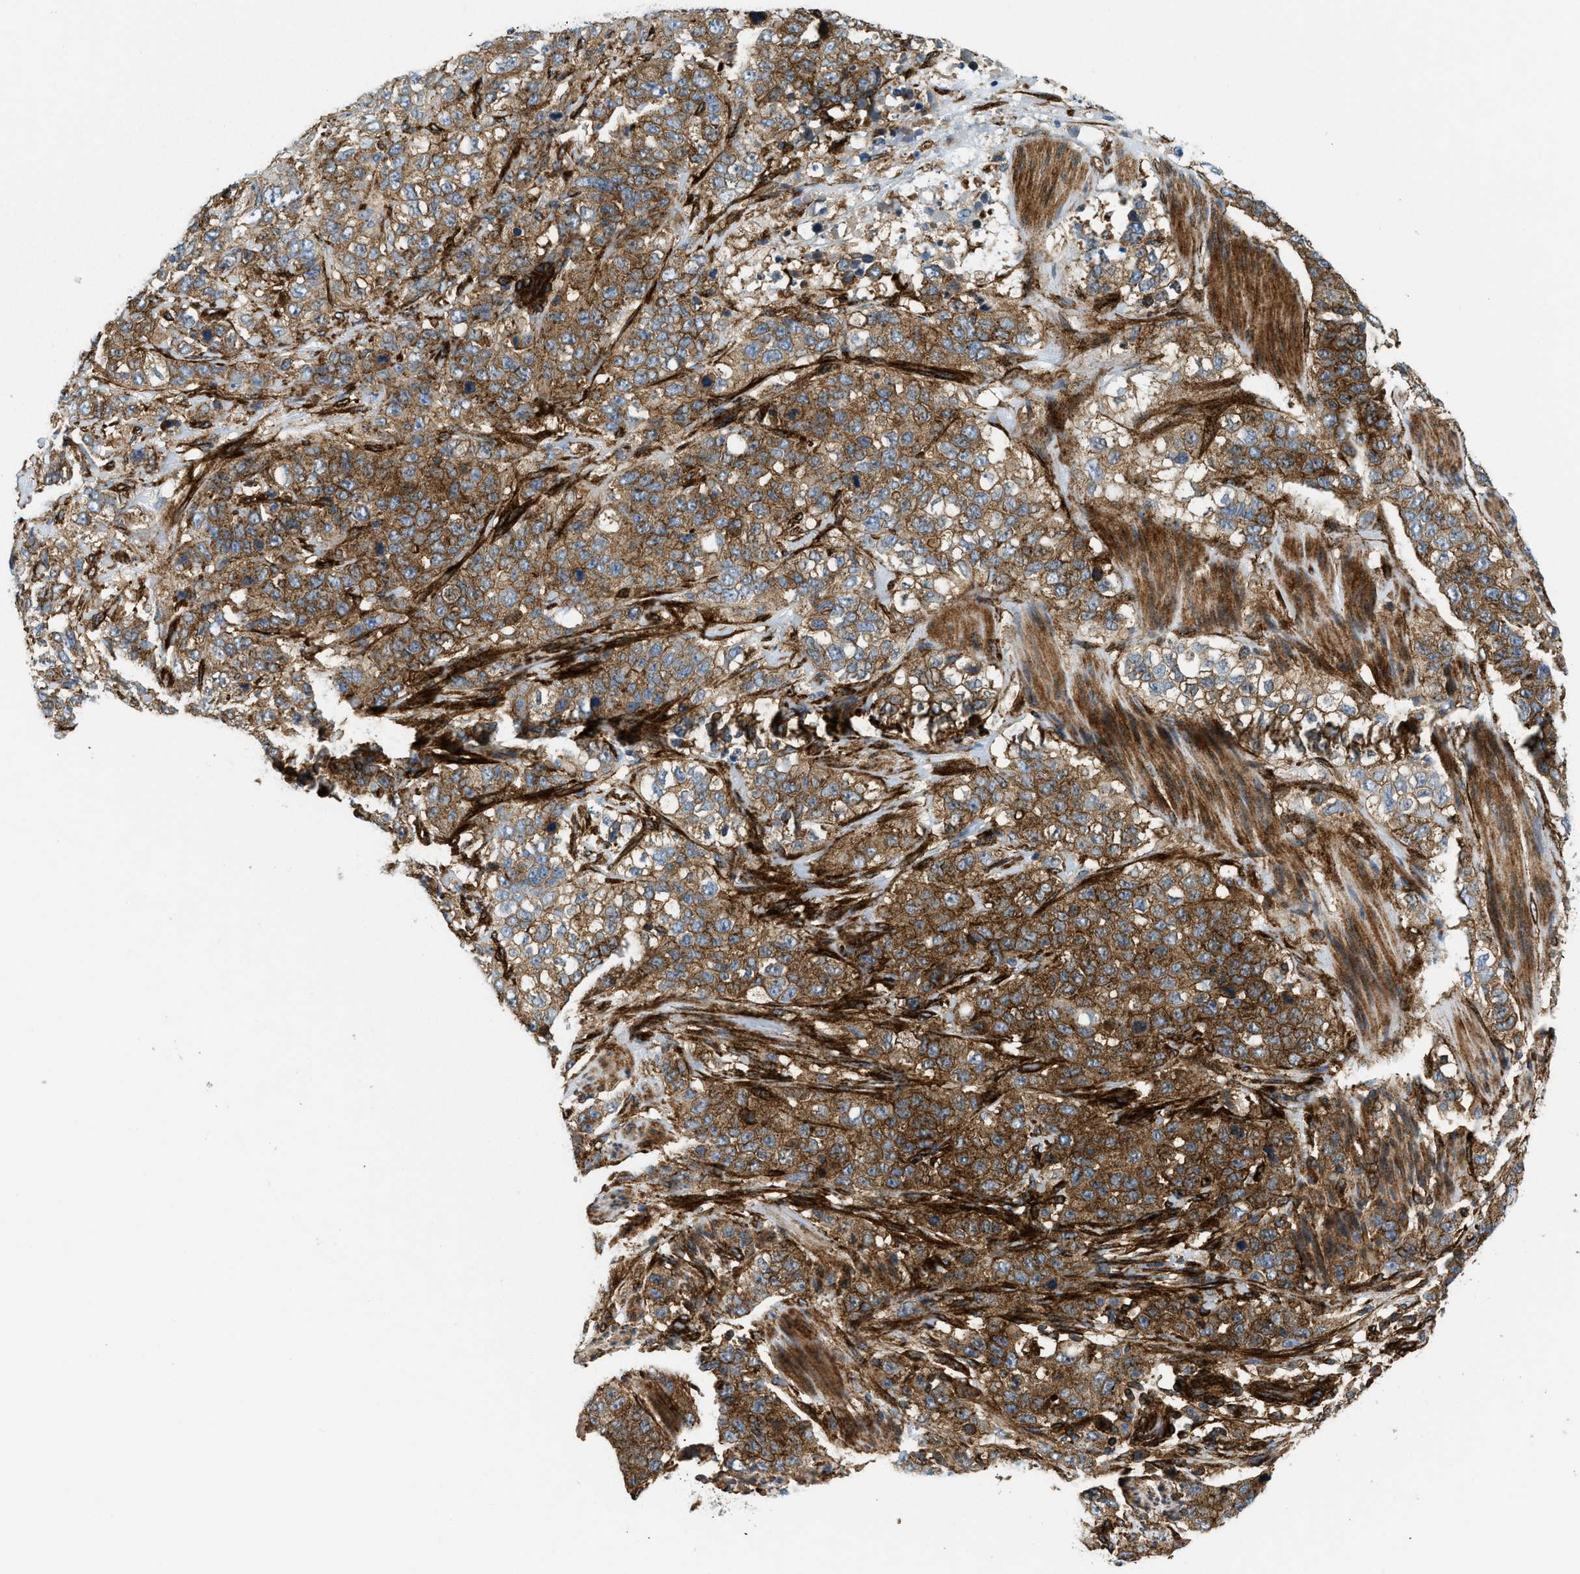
{"staining": {"intensity": "moderate", "quantity": ">75%", "location": "cytoplasmic/membranous"}, "tissue": "stomach cancer", "cell_type": "Tumor cells", "image_type": "cancer", "snomed": [{"axis": "morphology", "description": "Adenocarcinoma, NOS"}, {"axis": "topography", "description": "Stomach"}], "caption": "Approximately >75% of tumor cells in stomach cancer (adenocarcinoma) demonstrate moderate cytoplasmic/membranous protein expression as visualized by brown immunohistochemical staining.", "gene": "HIP1", "patient": {"sex": "male", "age": 48}}